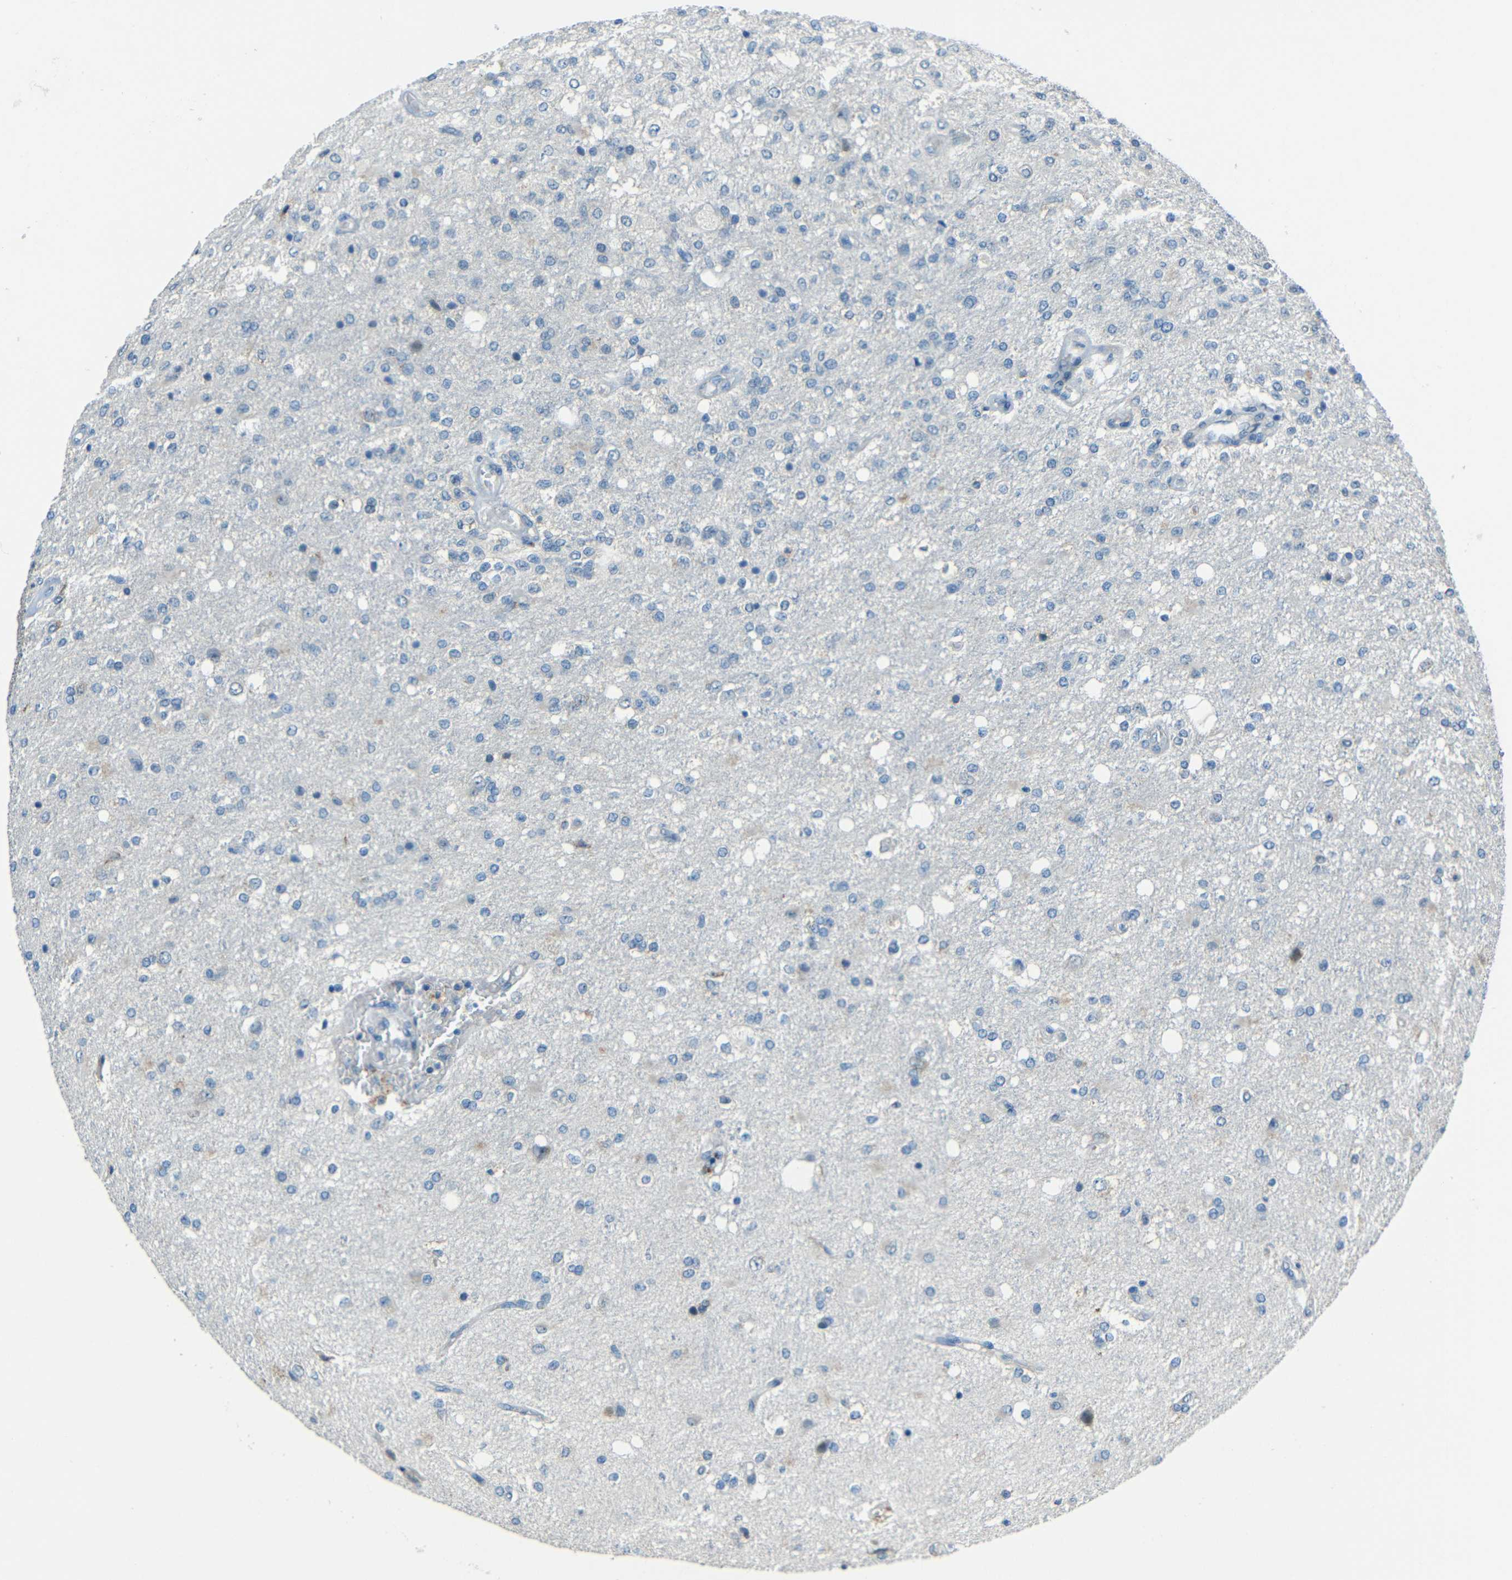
{"staining": {"intensity": "negative", "quantity": "none", "location": "none"}, "tissue": "glioma", "cell_type": "Tumor cells", "image_type": "cancer", "snomed": [{"axis": "morphology", "description": "Normal tissue, NOS"}, {"axis": "morphology", "description": "Glioma, malignant, High grade"}, {"axis": "topography", "description": "Cerebral cortex"}], "caption": "The IHC micrograph has no significant expression in tumor cells of high-grade glioma (malignant) tissue.", "gene": "ANKRD22", "patient": {"sex": "male", "age": 77}}